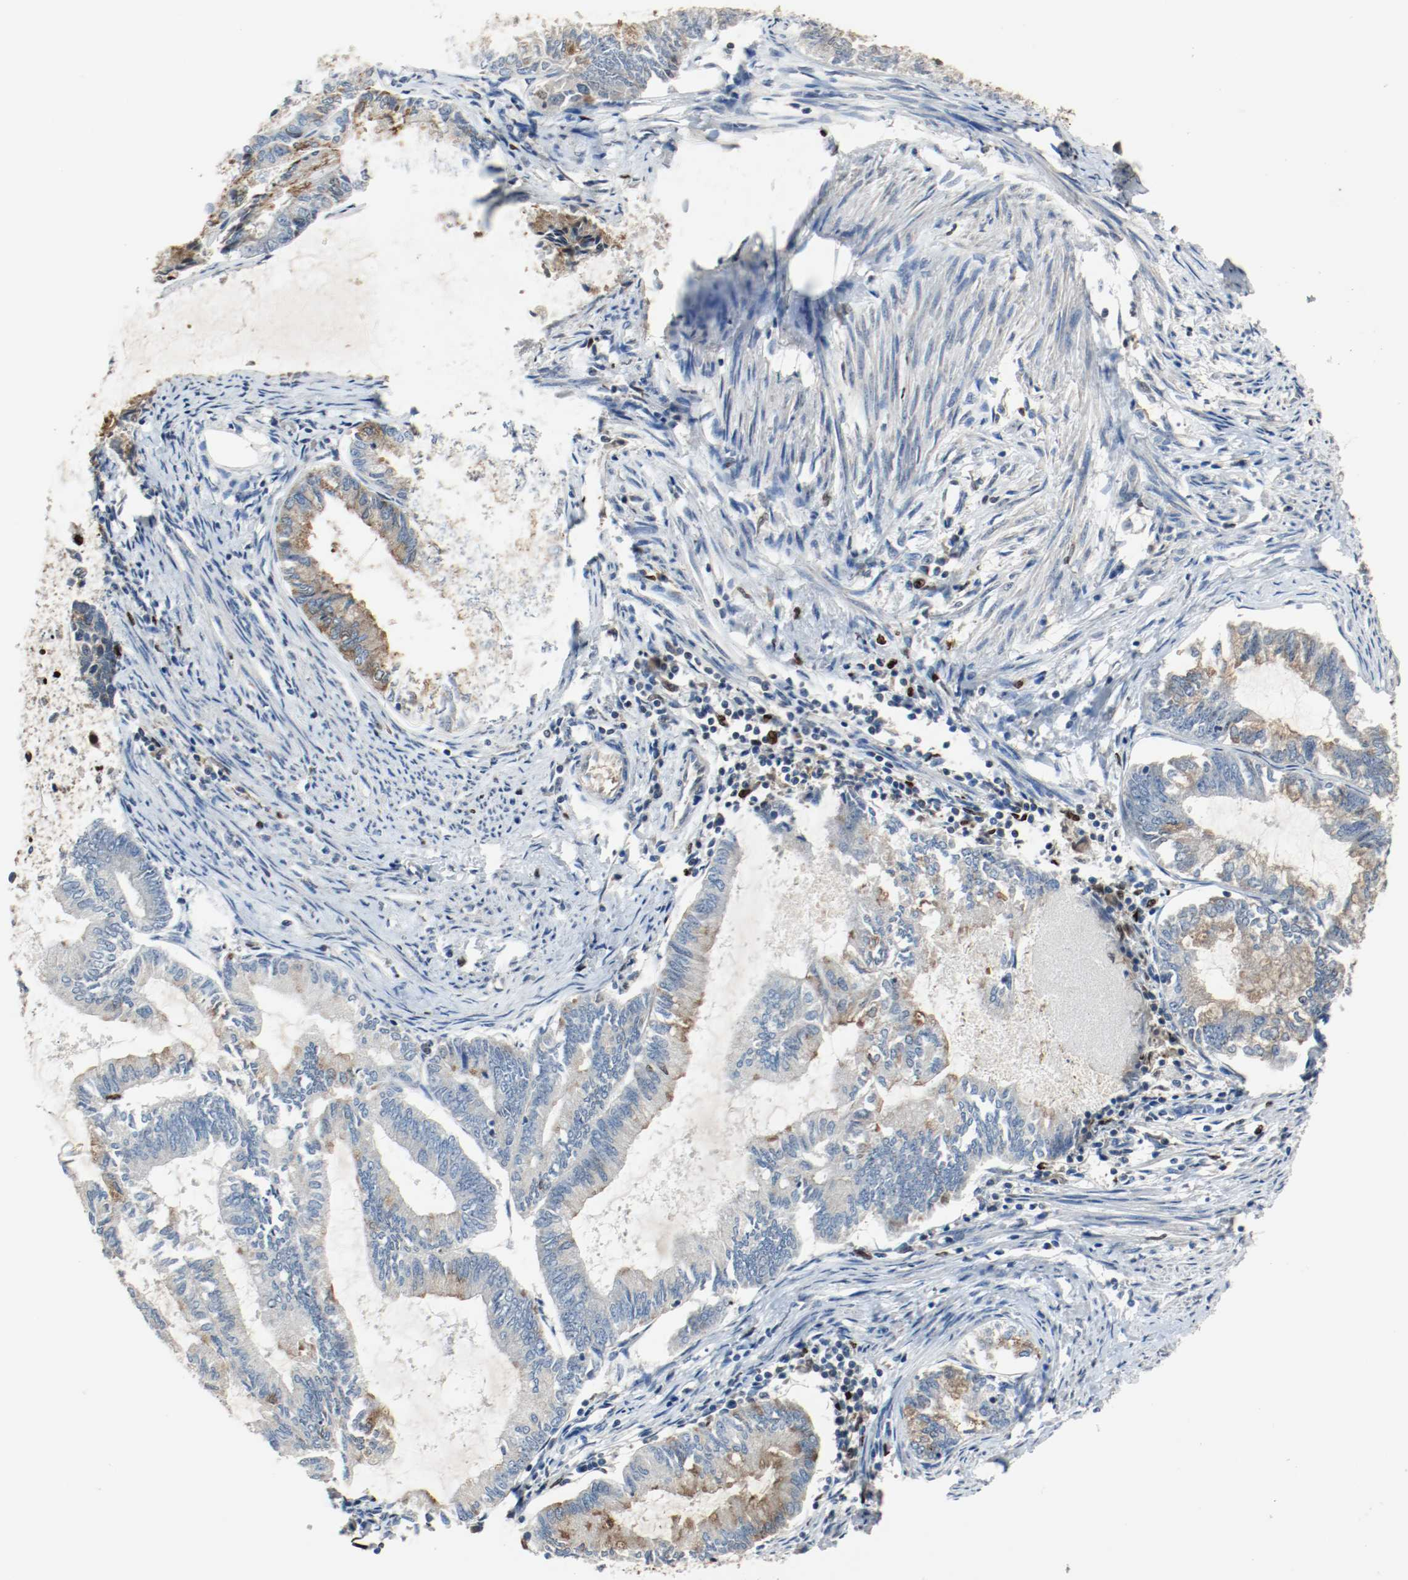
{"staining": {"intensity": "moderate", "quantity": "25%-75%", "location": "cytoplasmic/membranous"}, "tissue": "endometrial cancer", "cell_type": "Tumor cells", "image_type": "cancer", "snomed": [{"axis": "morphology", "description": "Adenocarcinoma, NOS"}, {"axis": "topography", "description": "Endometrium"}], "caption": "Protein staining by immunohistochemistry (IHC) reveals moderate cytoplasmic/membranous staining in about 25%-75% of tumor cells in endometrial cancer (adenocarcinoma).", "gene": "BLK", "patient": {"sex": "female", "age": 86}}